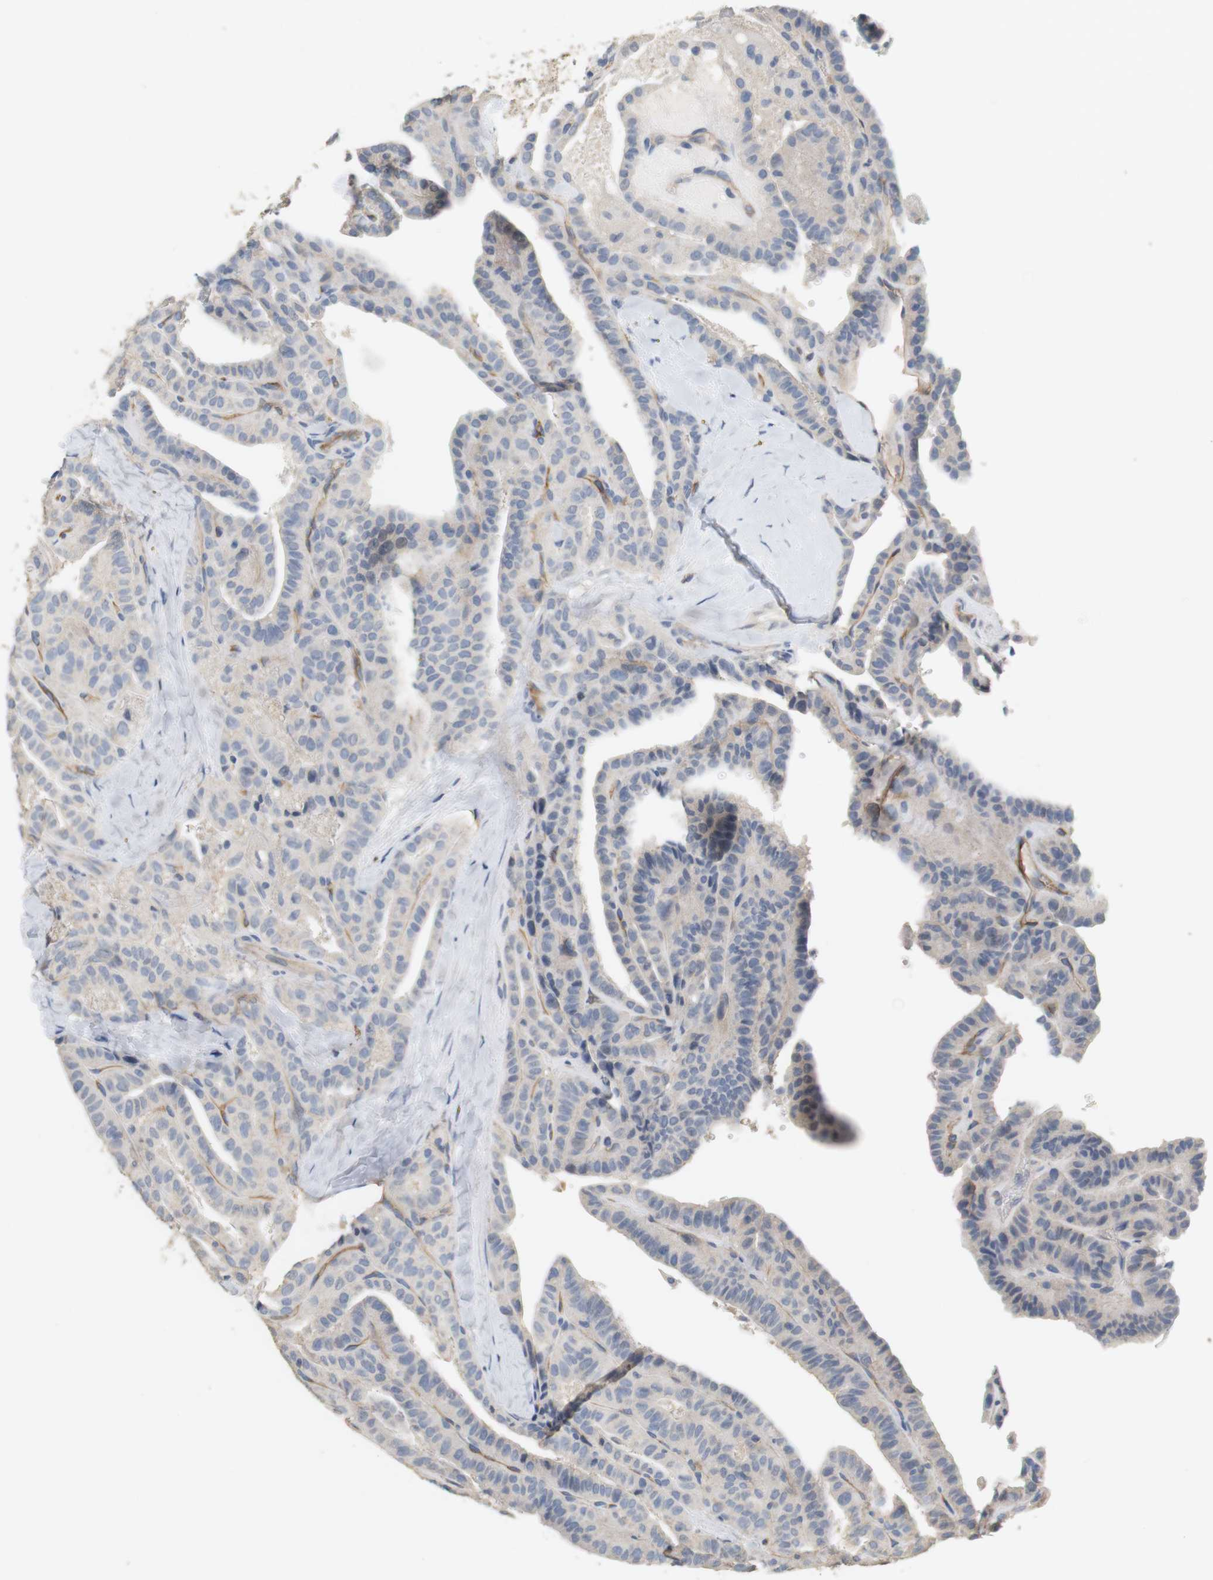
{"staining": {"intensity": "negative", "quantity": "none", "location": "none"}, "tissue": "thyroid cancer", "cell_type": "Tumor cells", "image_type": "cancer", "snomed": [{"axis": "morphology", "description": "Papillary adenocarcinoma, NOS"}, {"axis": "topography", "description": "Thyroid gland"}], "caption": "Tumor cells show no significant staining in papillary adenocarcinoma (thyroid). (Stains: DAB immunohistochemistry with hematoxylin counter stain, Microscopy: brightfield microscopy at high magnification).", "gene": "OSR1", "patient": {"sex": "male", "age": 77}}